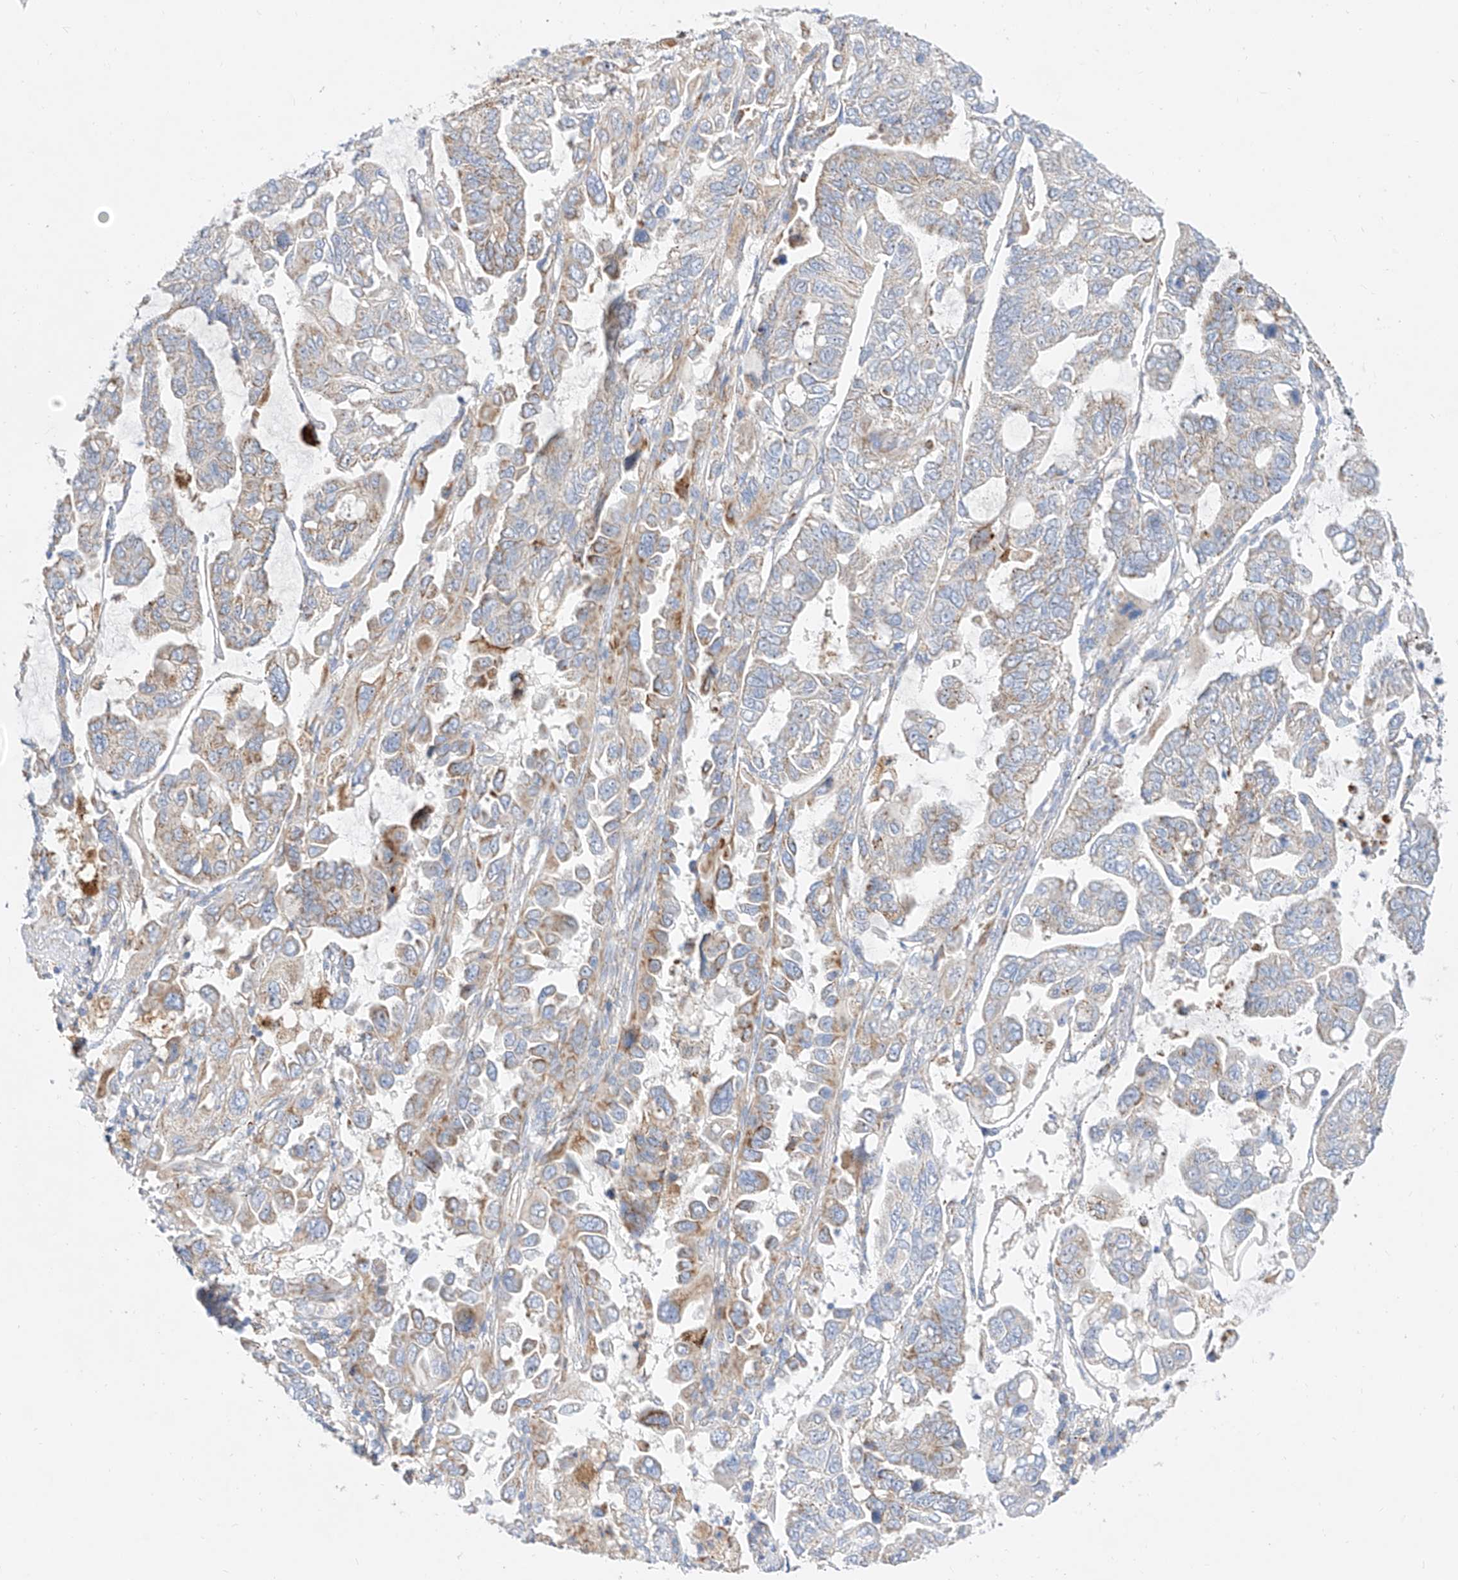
{"staining": {"intensity": "moderate", "quantity": "<25%", "location": "cytoplasmic/membranous"}, "tissue": "lung cancer", "cell_type": "Tumor cells", "image_type": "cancer", "snomed": [{"axis": "morphology", "description": "Adenocarcinoma, NOS"}, {"axis": "topography", "description": "Lung"}], "caption": "Protein staining reveals moderate cytoplasmic/membranous expression in approximately <25% of tumor cells in lung cancer (adenocarcinoma).", "gene": "CST9", "patient": {"sex": "male", "age": 64}}